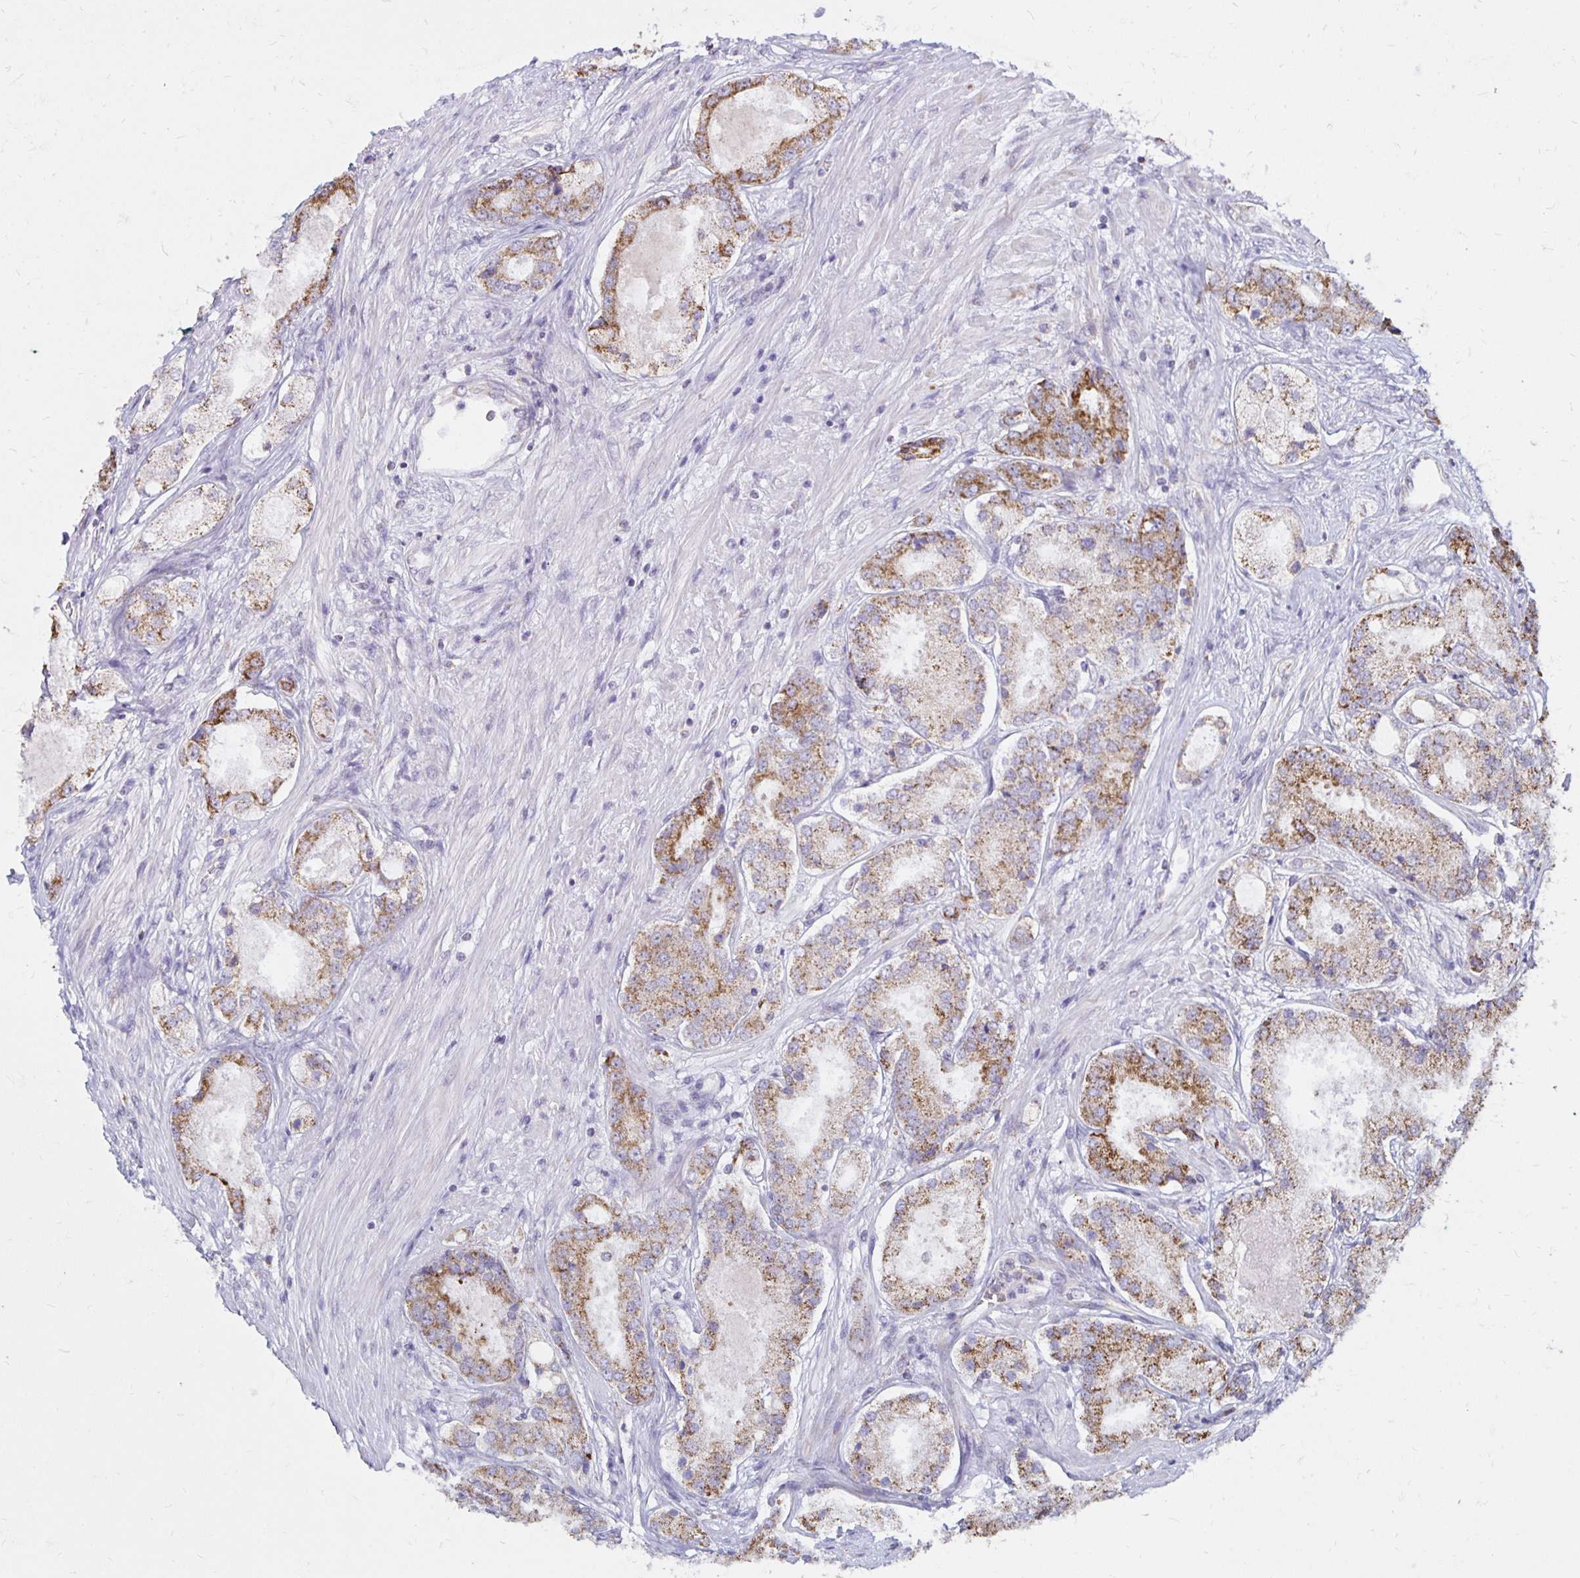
{"staining": {"intensity": "moderate", "quantity": ">75%", "location": "cytoplasmic/membranous"}, "tissue": "prostate cancer", "cell_type": "Tumor cells", "image_type": "cancer", "snomed": [{"axis": "morphology", "description": "Adenocarcinoma, Low grade"}, {"axis": "topography", "description": "Prostate"}], "caption": "Low-grade adenocarcinoma (prostate) stained with IHC reveals moderate cytoplasmic/membranous expression in approximately >75% of tumor cells.", "gene": "IER3", "patient": {"sex": "male", "age": 68}}